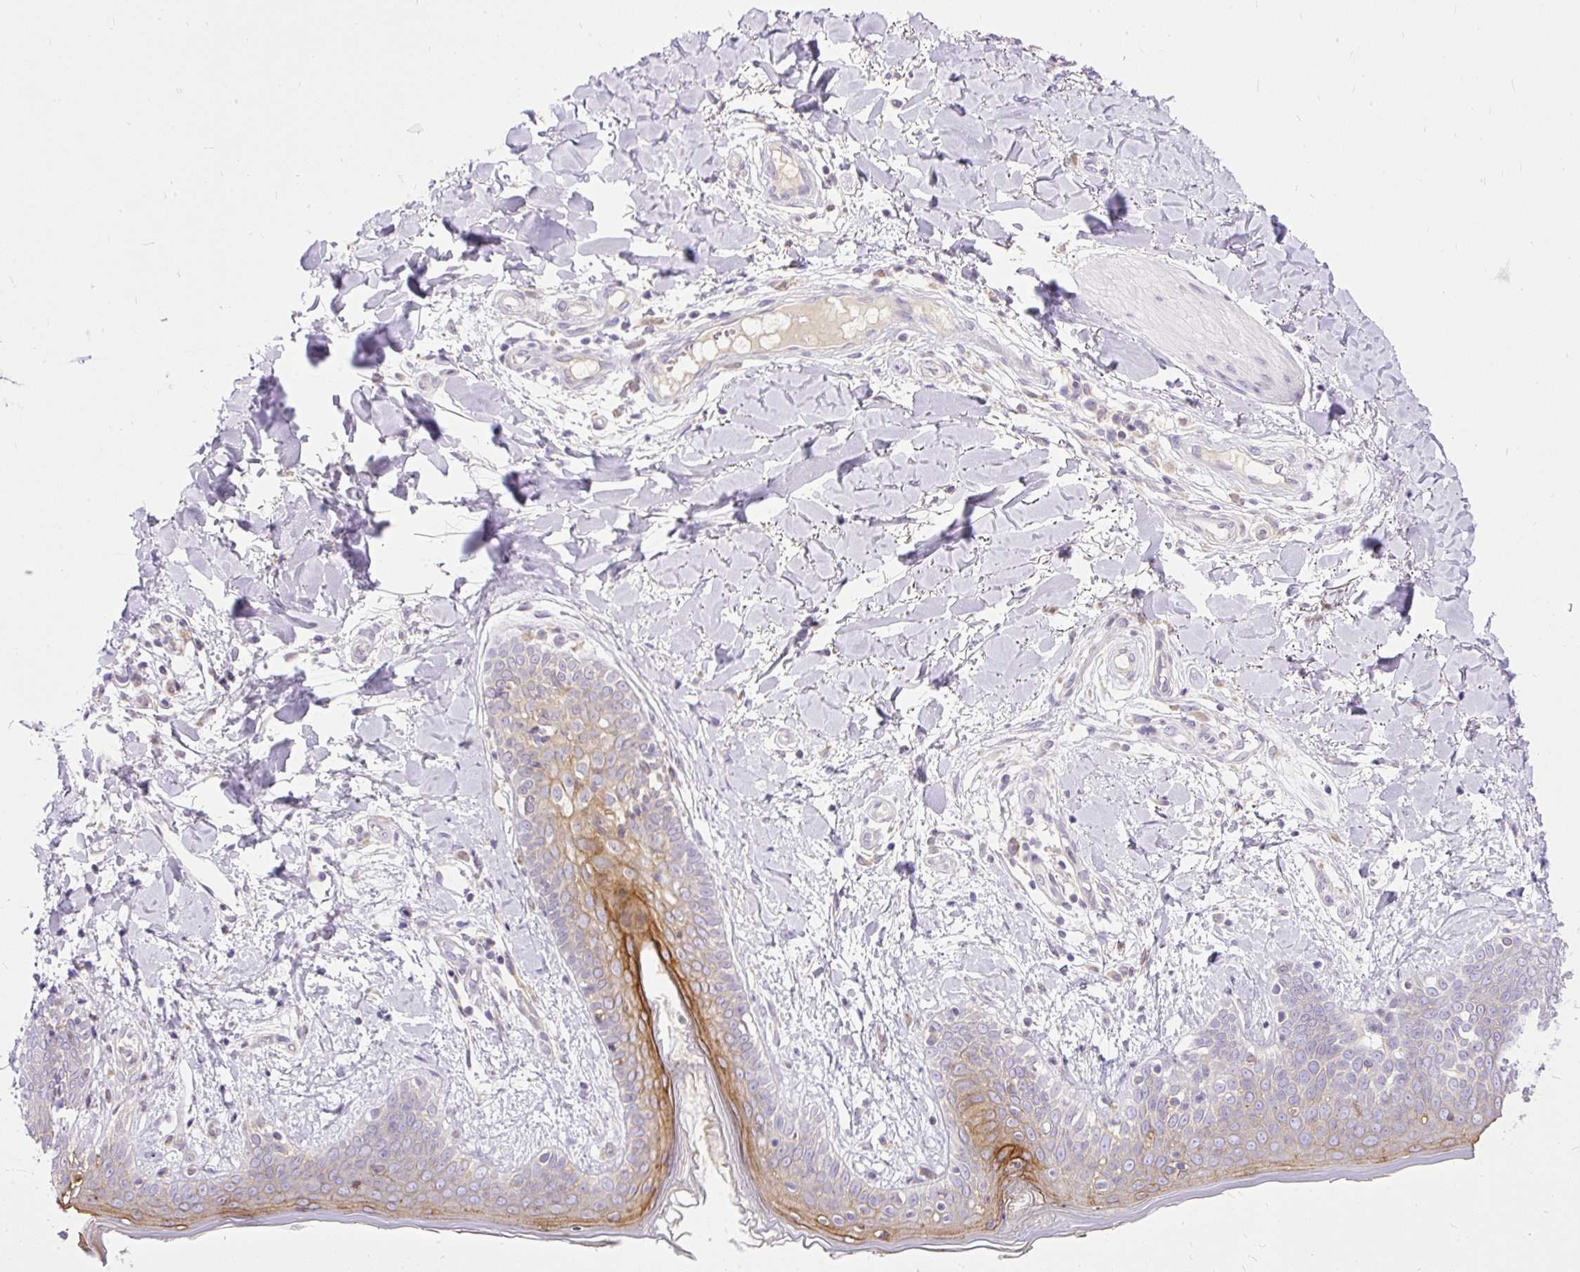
{"staining": {"intensity": "negative", "quantity": "none", "location": "none"}, "tissue": "skin", "cell_type": "Fibroblasts", "image_type": "normal", "snomed": [{"axis": "morphology", "description": "Normal tissue, NOS"}, {"axis": "topography", "description": "Skin"}], "caption": "The IHC photomicrograph has no significant staining in fibroblasts of skin. (Brightfield microscopy of DAB immunohistochemistry (IHC) at high magnification).", "gene": "AMFR", "patient": {"sex": "female", "age": 34}}